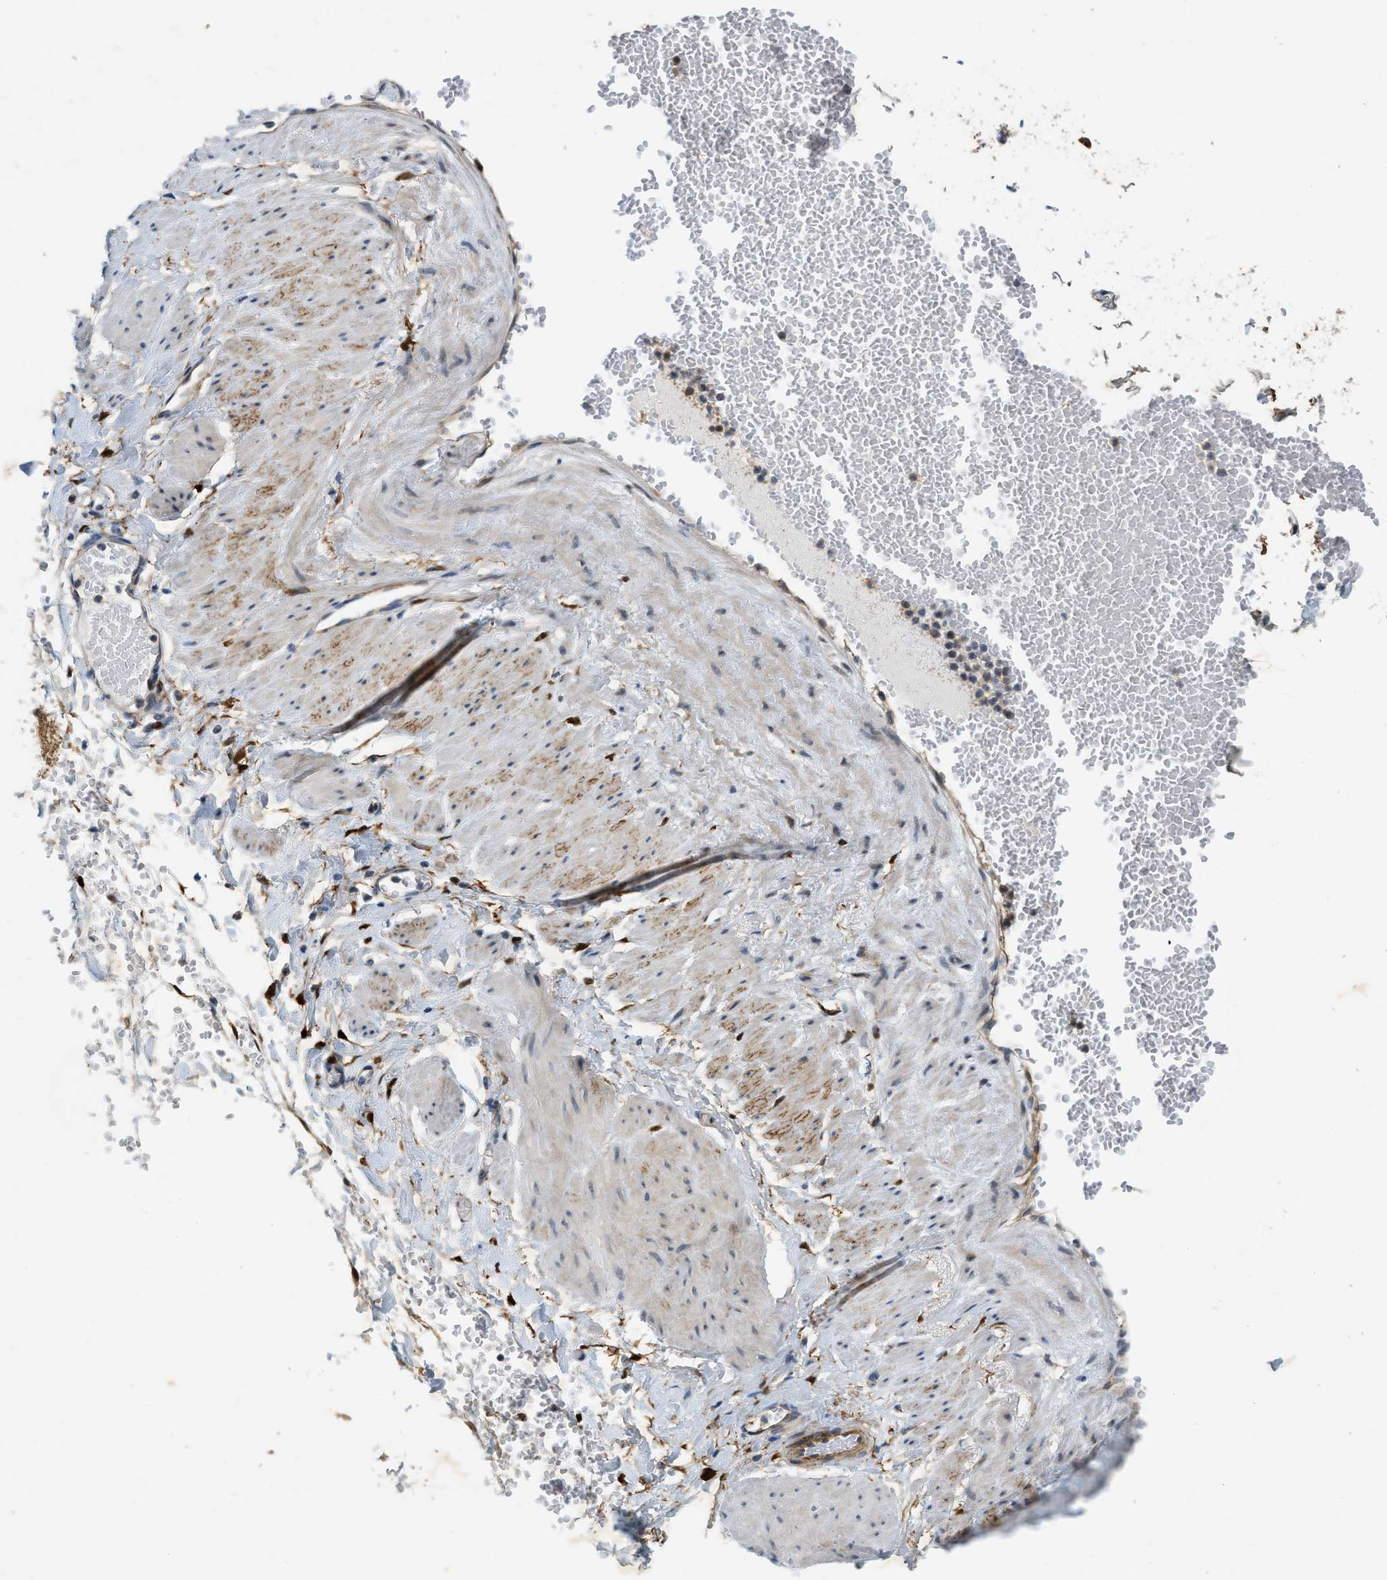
{"staining": {"intensity": "moderate", "quantity": ">75%", "location": "cytoplasmic/membranous"}, "tissue": "adipose tissue", "cell_type": "Adipocytes", "image_type": "normal", "snomed": [{"axis": "morphology", "description": "Normal tissue, NOS"}, {"axis": "topography", "description": "Soft tissue"}], "caption": "Immunohistochemistry staining of normal adipose tissue, which displays medium levels of moderate cytoplasmic/membranous expression in approximately >75% of adipocytes indicating moderate cytoplasmic/membranous protein expression. The staining was performed using DAB (brown) for protein detection and nuclei were counterstained in hematoxylin (blue).", "gene": "PDCL3", "patient": {"sex": "male", "age": 72}}